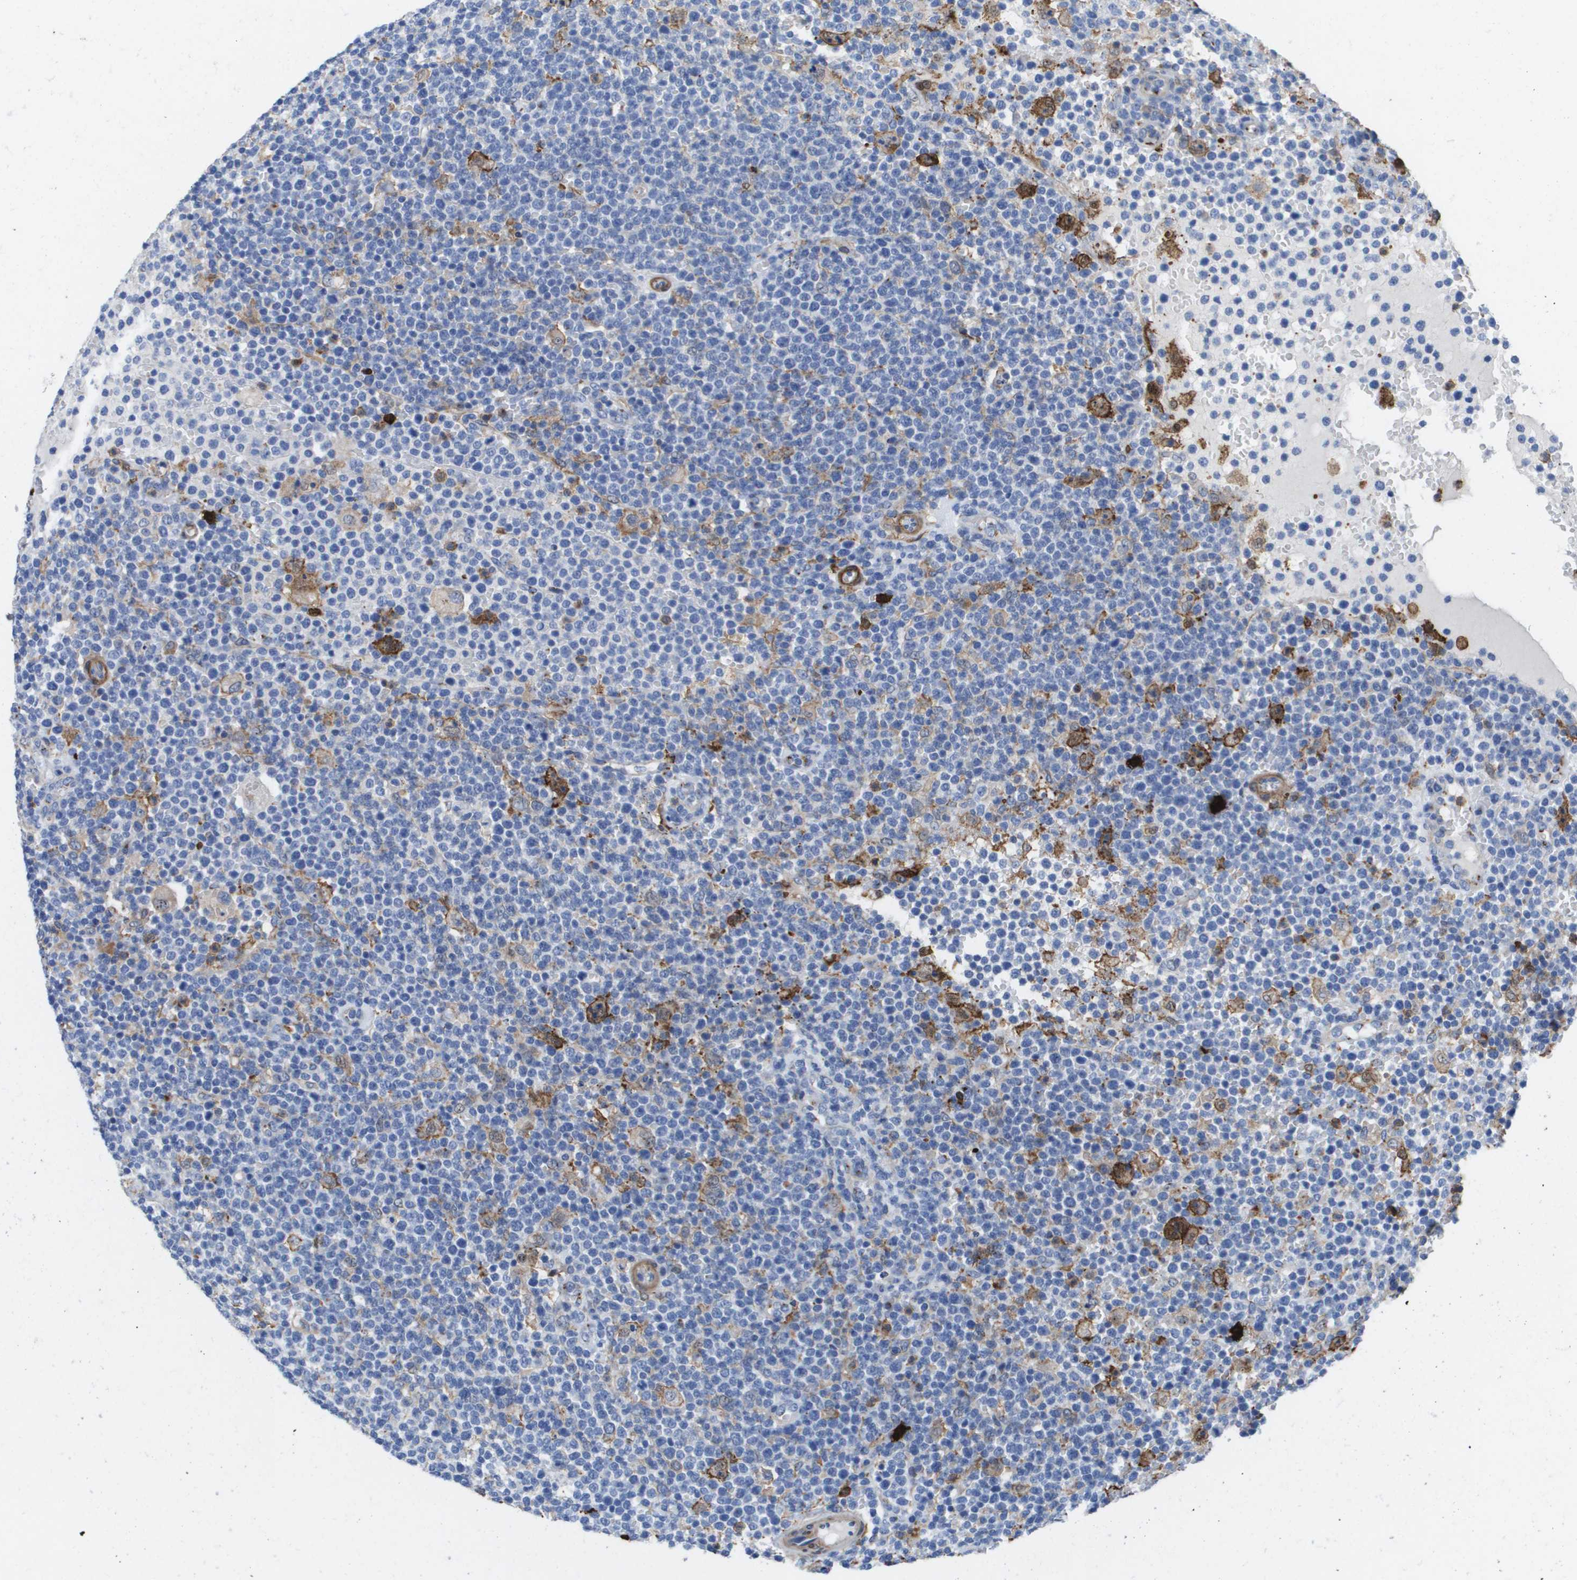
{"staining": {"intensity": "weak", "quantity": "<25%", "location": "cytoplasmic/membranous"}, "tissue": "lymphoma", "cell_type": "Tumor cells", "image_type": "cancer", "snomed": [{"axis": "morphology", "description": "Malignant lymphoma, non-Hodgkin's type, High grade"}, {"axis": "topography", "description": "Lymph node"}], "caption": "Lymphoma was stained to show a protein in brown. There is no significant expression in tumor cells. Nuclei are stained in blue.", "gene": "SLC37A2", "patient": {"sex": "male", "age": 61}}